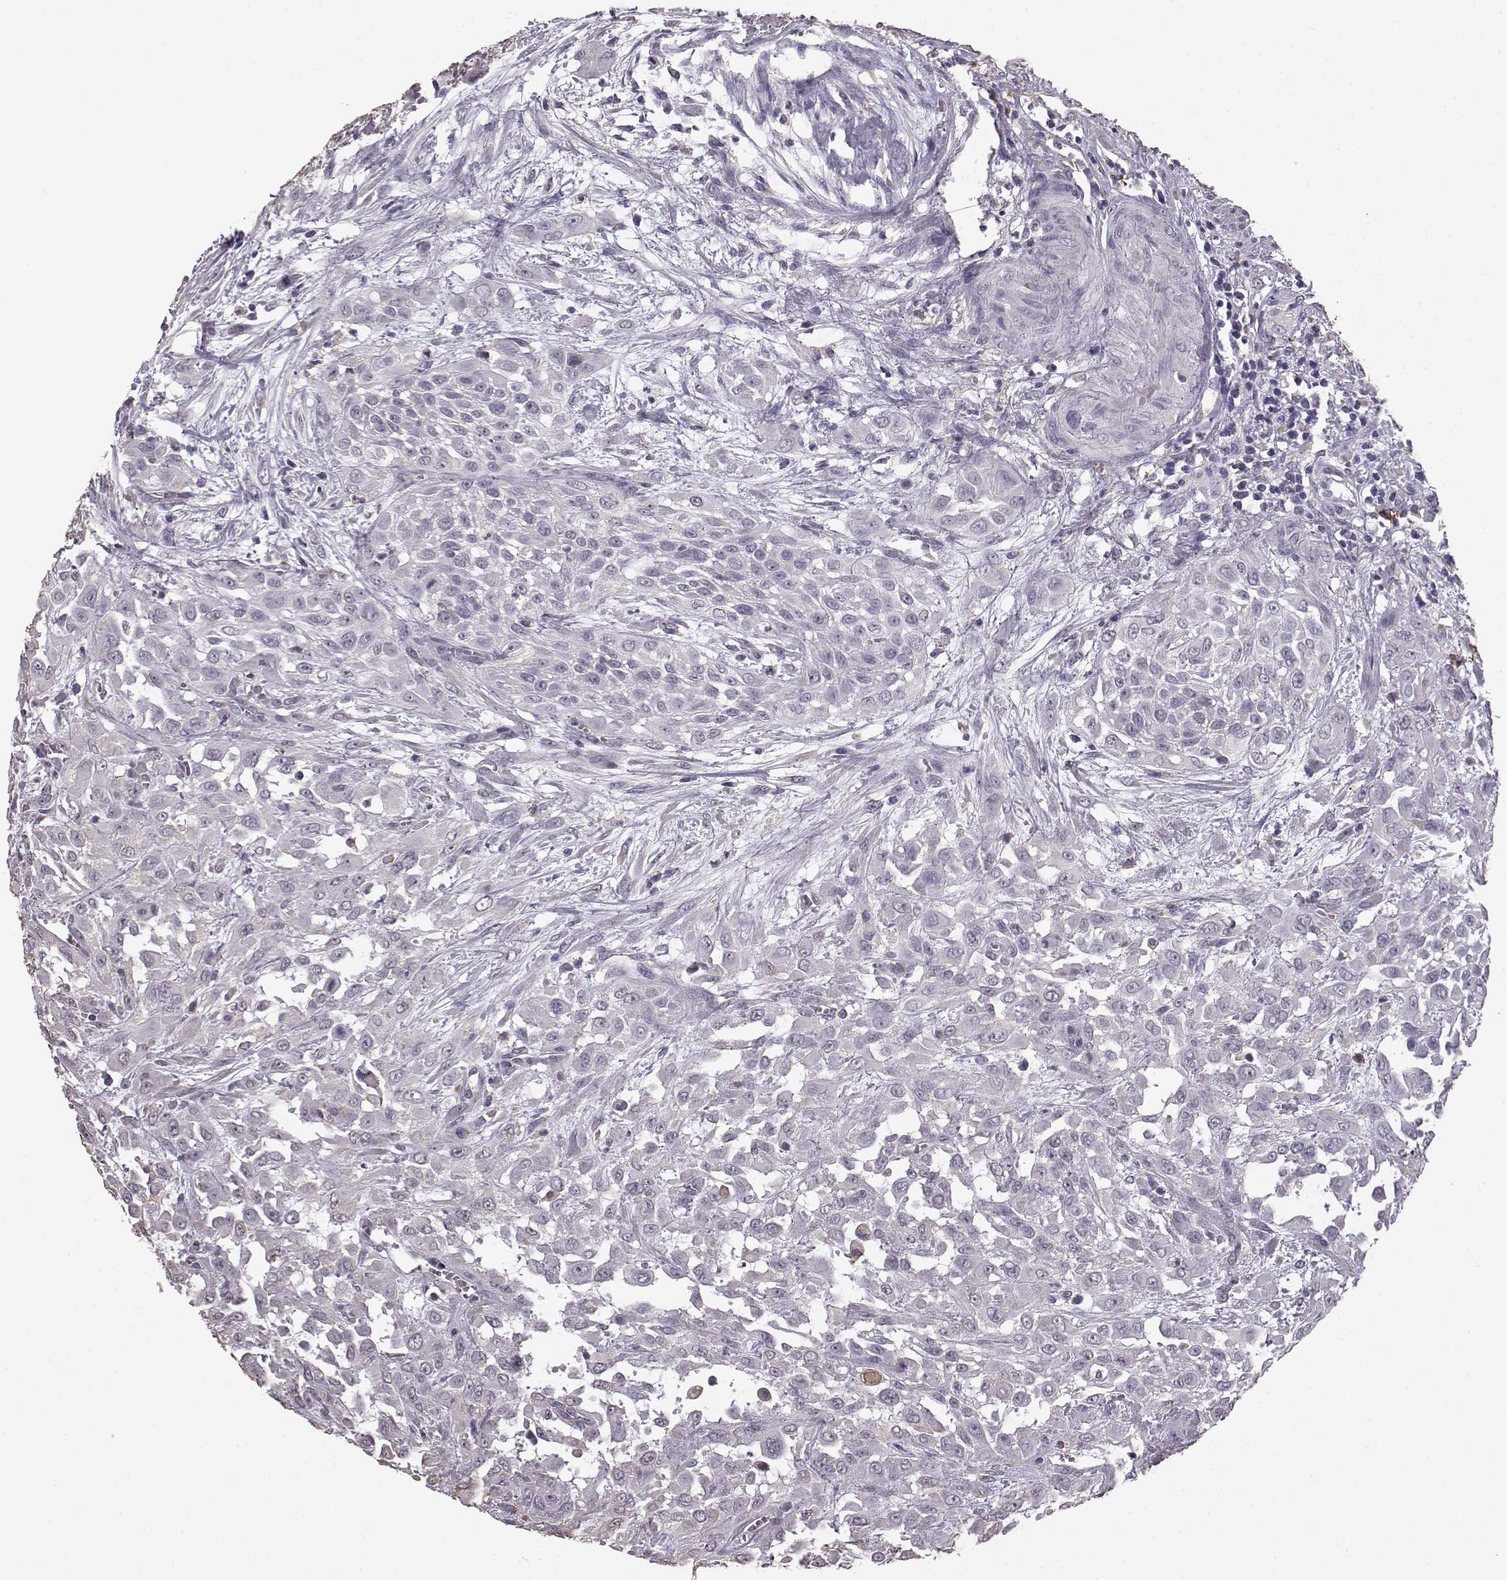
{"staining": {"intensity": "negative", "quantity": "none", "location": "none"}, "tissue": "urothelial cancer", "cell_type": "Tumor cells", "image_type": "cancer", "snomed": [{"axis": "morphology", "description": "Urothelial carcinoma, High grade"}, {"axis": "topography", "description": "Urinary bladder"}], "caption": "Urothelial cancer stained for a protein using immunohistochemistry exhibits no staining tumor cells.", "gene": "GABRG3", "patient": {"sex": "male", "age": 57}}